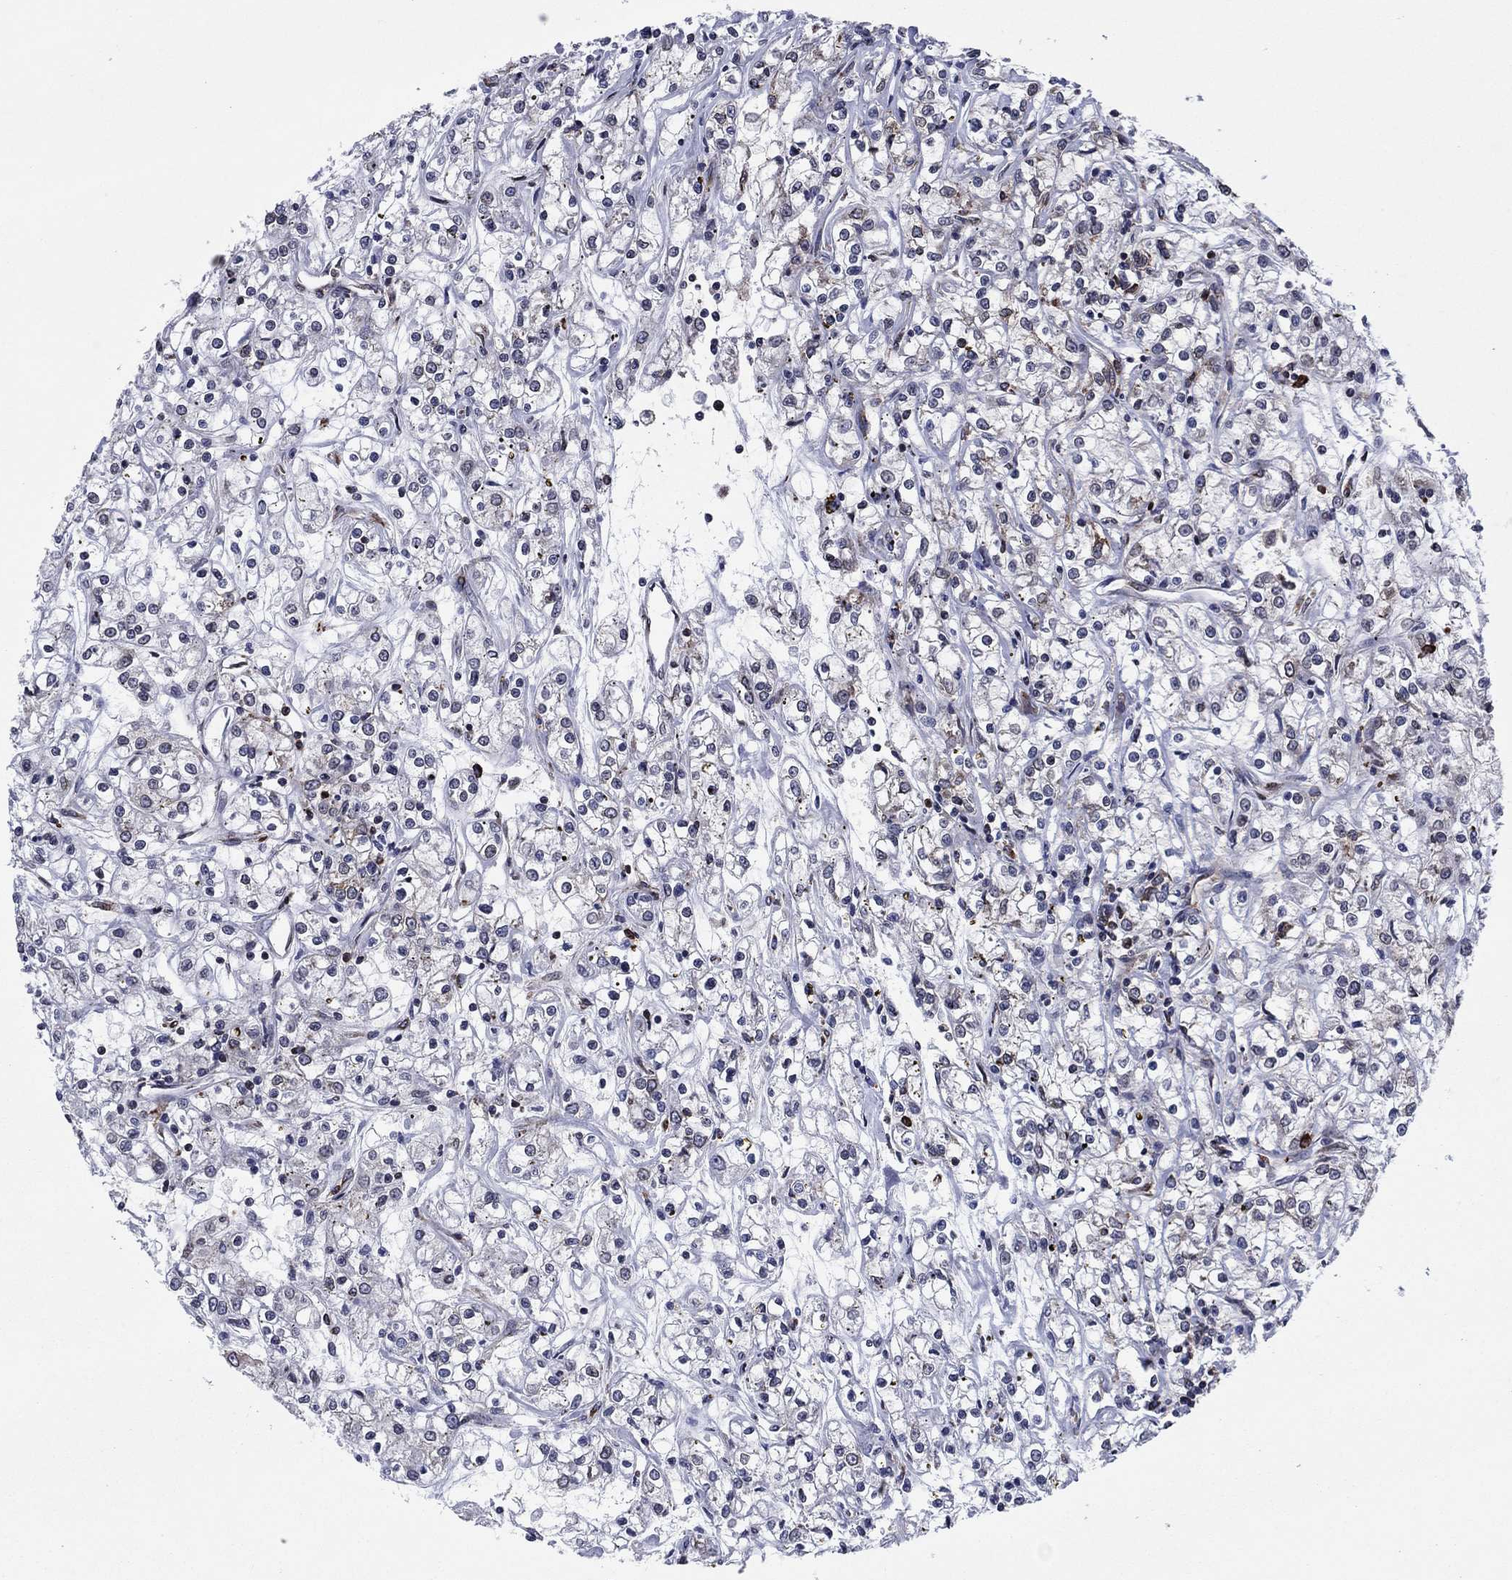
{"staining": {"intensity": "negative", "quantity": "none", "location": "none"}, "tissue": "renal cancer", "cell_type": "Tumor cells", "image_type": "cancer", "snomed": [{"axis": "morphology", "description": "Adenocarcinoma, NOS"}, {"axis": "topography", "description": "Kidney"}], "caption": "Immunohistochemistry (IHC) of renal cancer (adenocarcinoma) demonstrates no positivity in tumor cells.", "gene": "YBX1", "patient": {"sex": "female", "age": 59}}